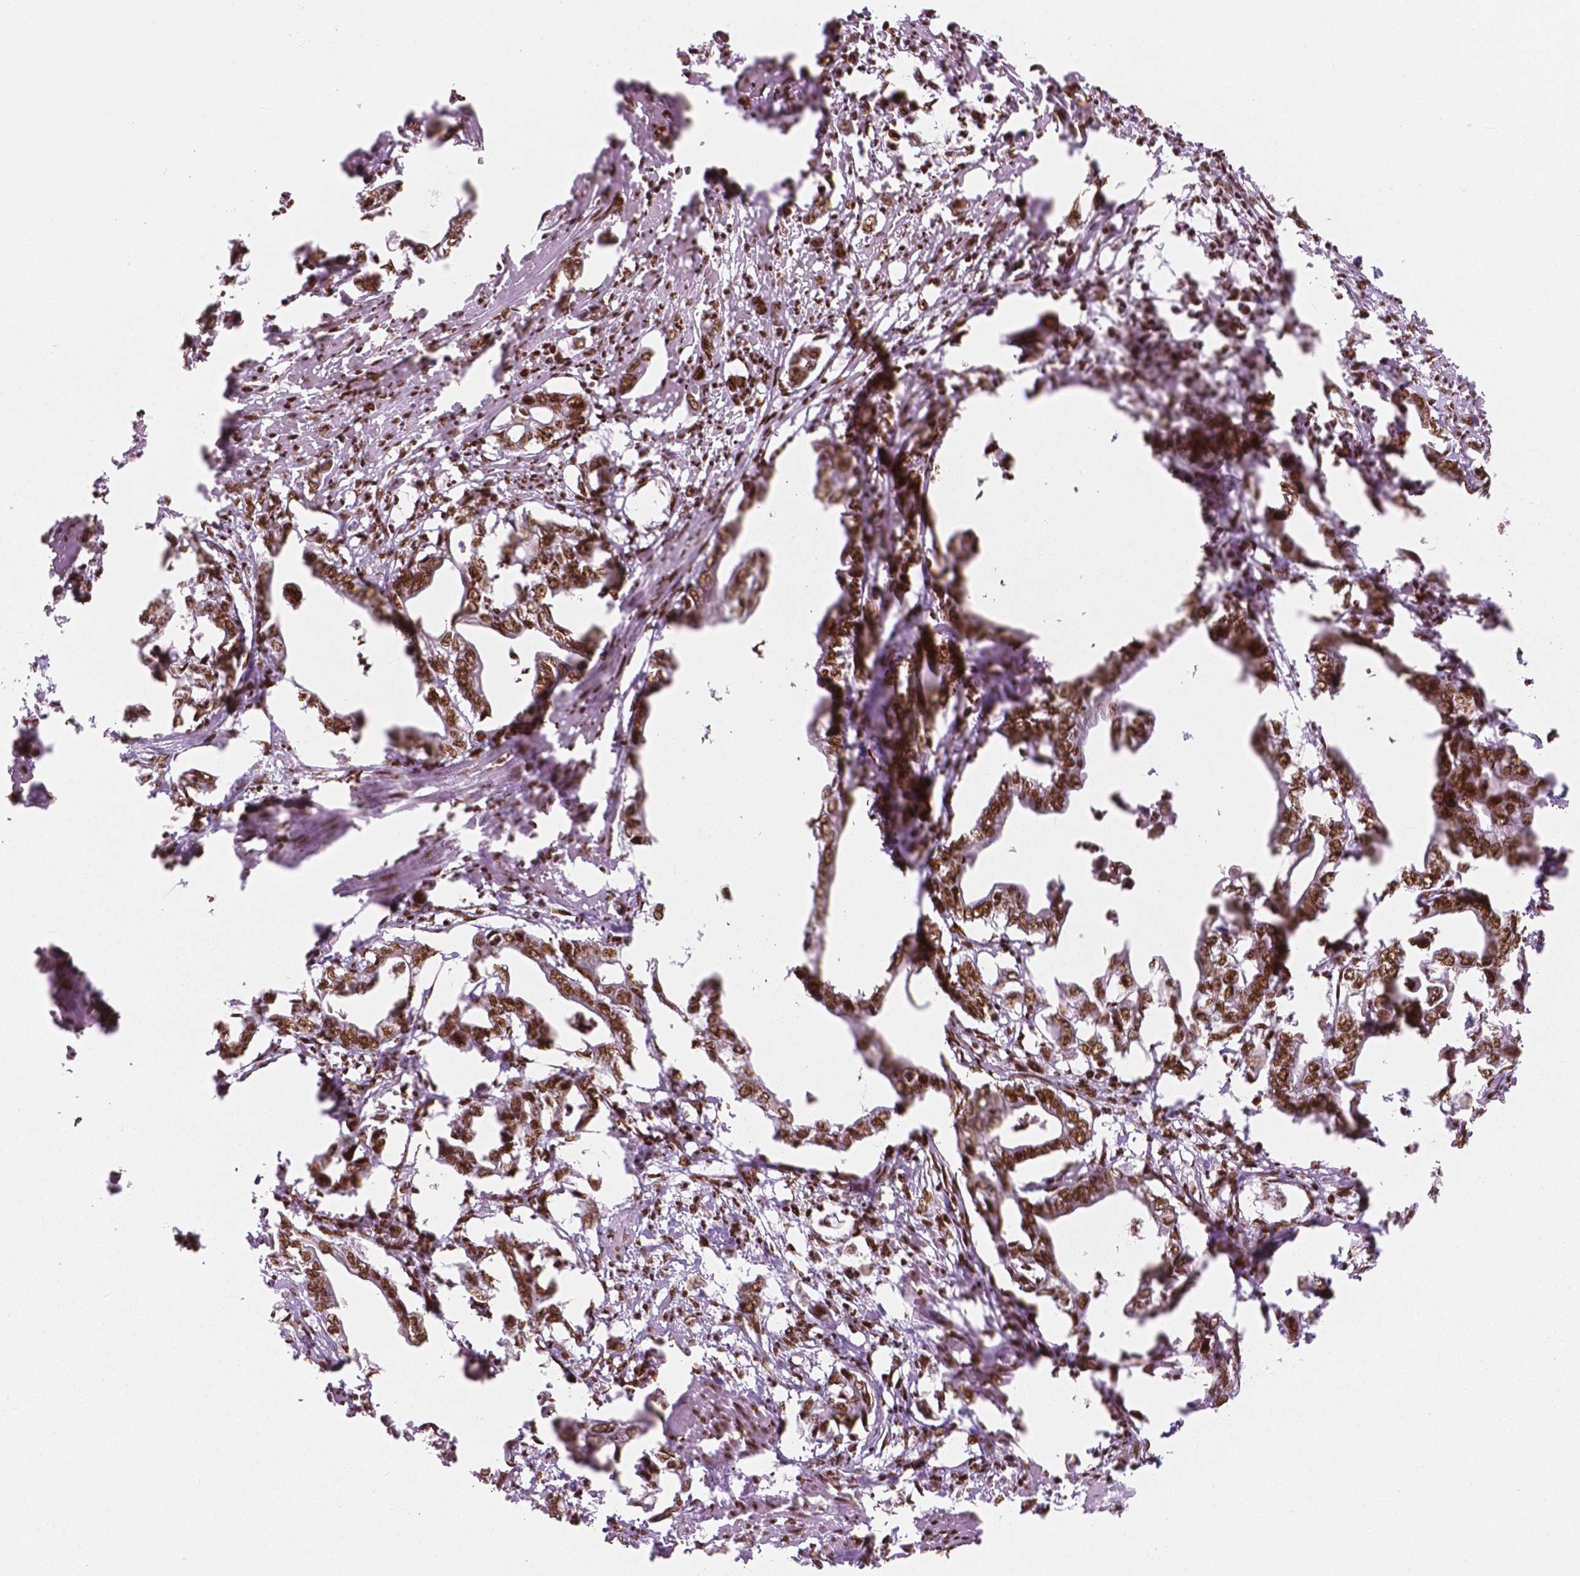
{"staining": {"intensity": "moderate", "quantity": ">75%", "location": "nuclear"}, "tissue": "pancreatic cancer", "cell_type": "Tumor cells", "image_type": "cancer", "snomed": [{"axis": "morphology", "description": "Adenocarcinoma, NOS"}, {"axis": "topography", "description": "Pancreas"}], "caption": "Tumor cells display medium levels of moderate nuclear expression in approximately >75% of cells in pancreatic cancer (adenocarcinoma).", "gene": "BRD4", "patient": {"sex": "male", "age": 61}}